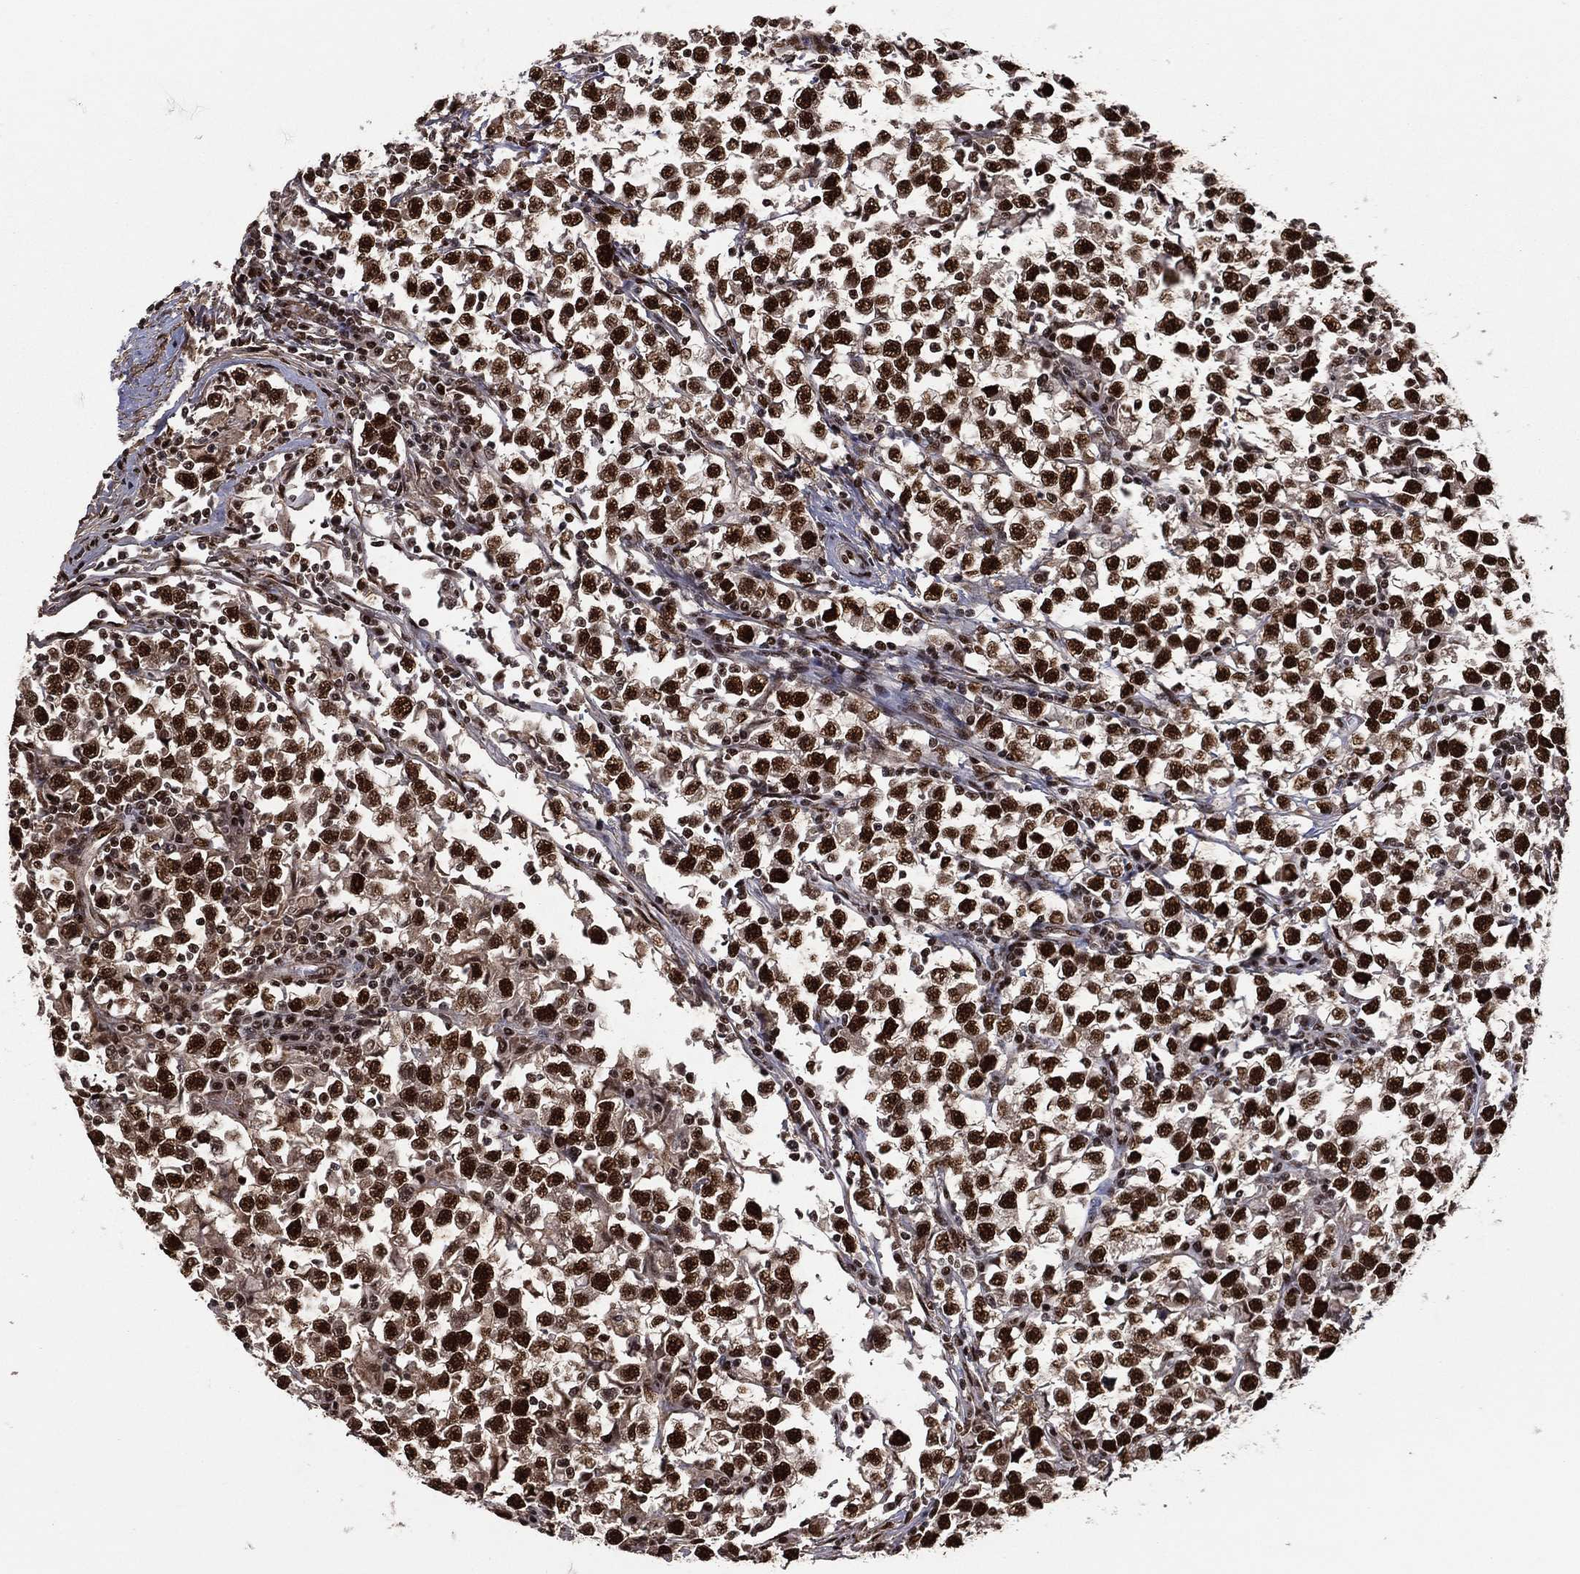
{"staining": {"intensity": "strong", "quantity": ">75%", "location": "nuclear"}, "tissue": "testis cancer", "cell_type": "Tumor cells", "image_type": "cancer", "snomed": [{"axis": "morphology", "description": "Seminoma, NOS"}, {"axis": "topography", "description": "Testis"}], "caption": "IHC (DAB) staining of human testis cancer displays strong nuclear protein positivity in about >75% of tumor cells.", "gene": "TP53BP1", "patient": {"sex": "male", "age": 33}}